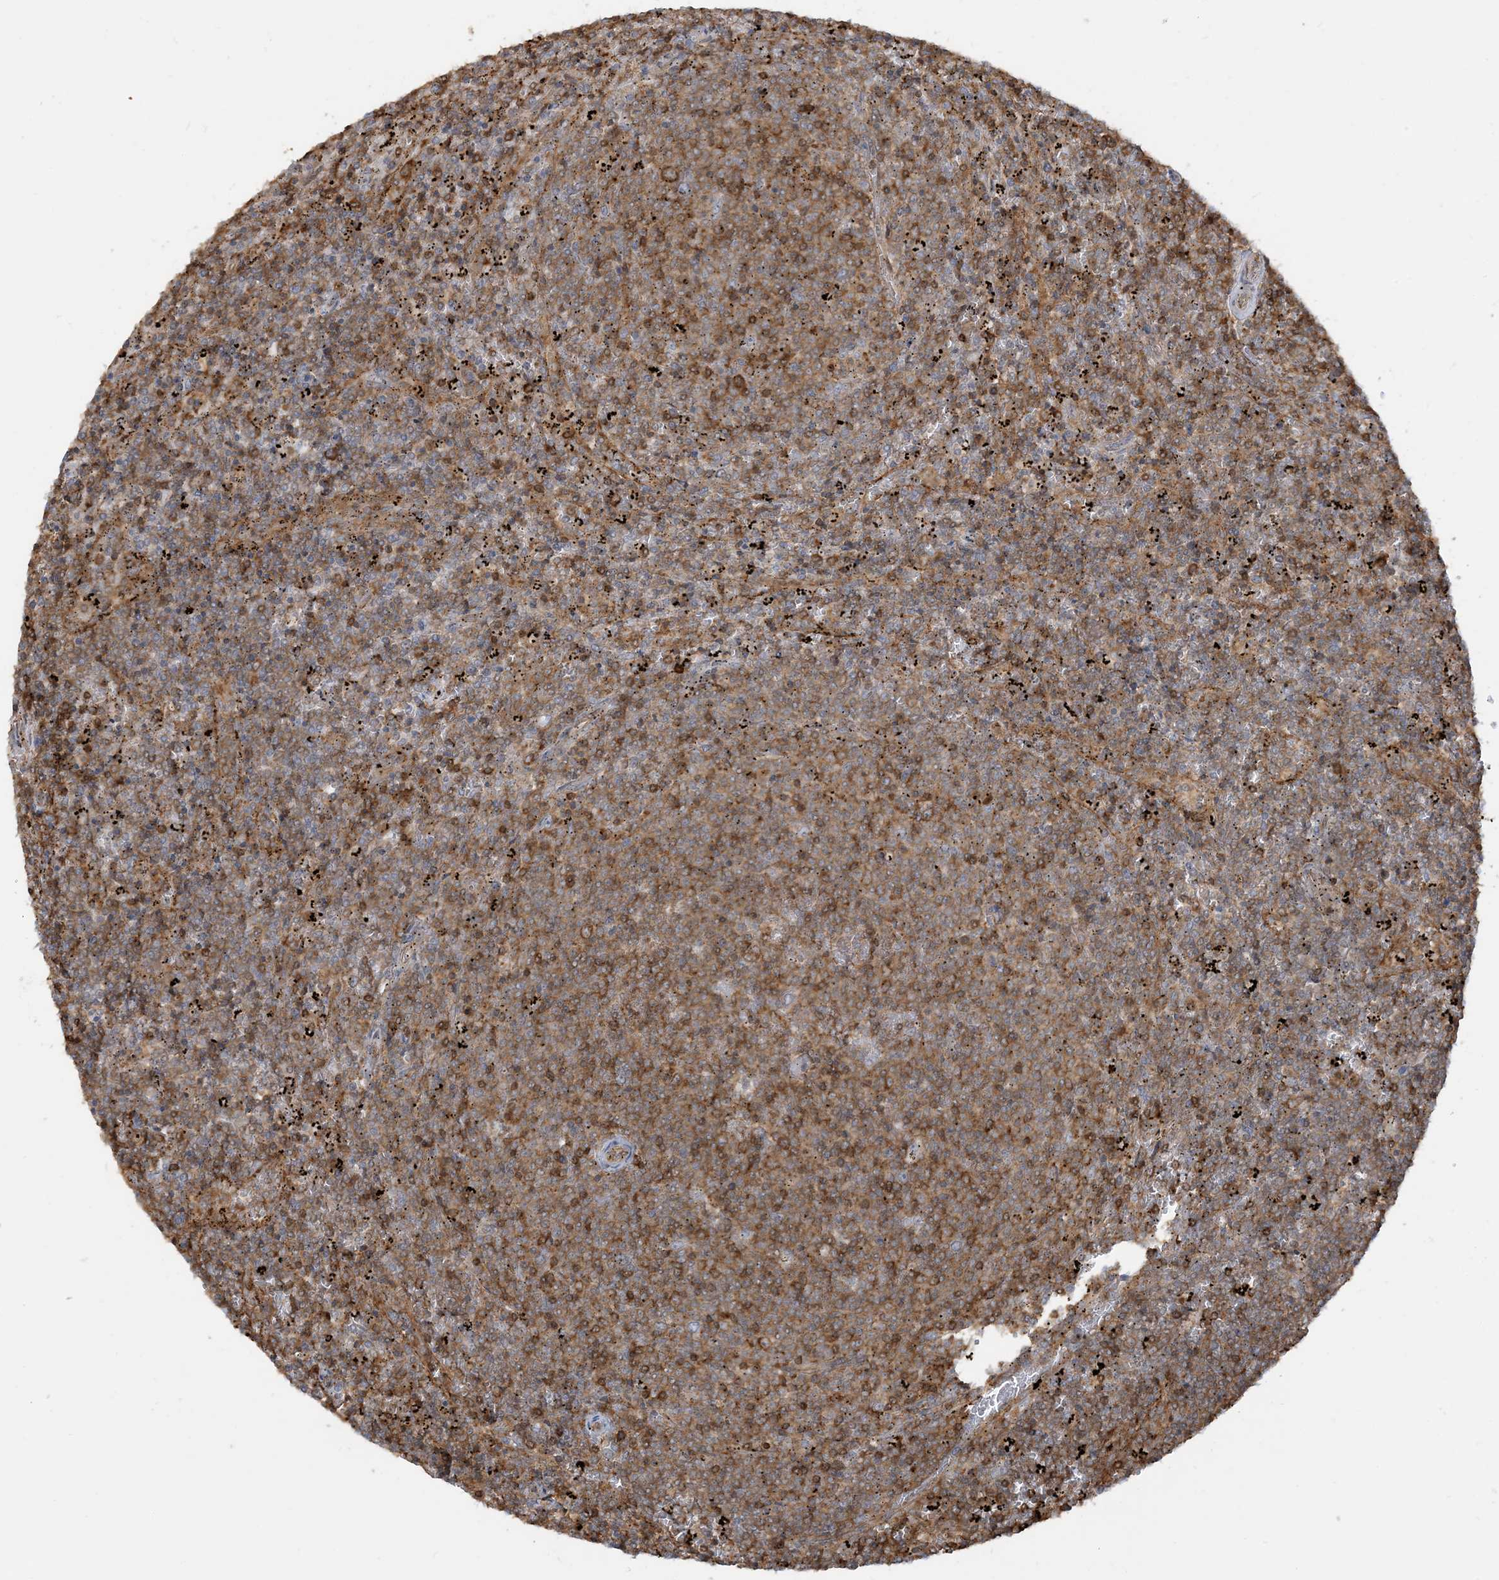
{"staining": {"intensity": "moderate", "quantity": "25%-75%", "location": "cytoplasmic/membranous"}, "tissue": "lymphoma", "cell_type": "Tumor cells", "image_type": "cancer", "snomed": [{"axis": "morphology", "description": "Malignant lymphoma, non-Hodgkin's type, Low grade"}, {"axis": "topography", "description": "Spleen"}], "caption": "This photomicrograph shows IHC staining of lymphoma, with medium moderate cytoplasmic/membranous staining in approximately 25%-75% of tumor cells.", "gene": "SRP72", "patient": {"sex": "female", "age": 50}}